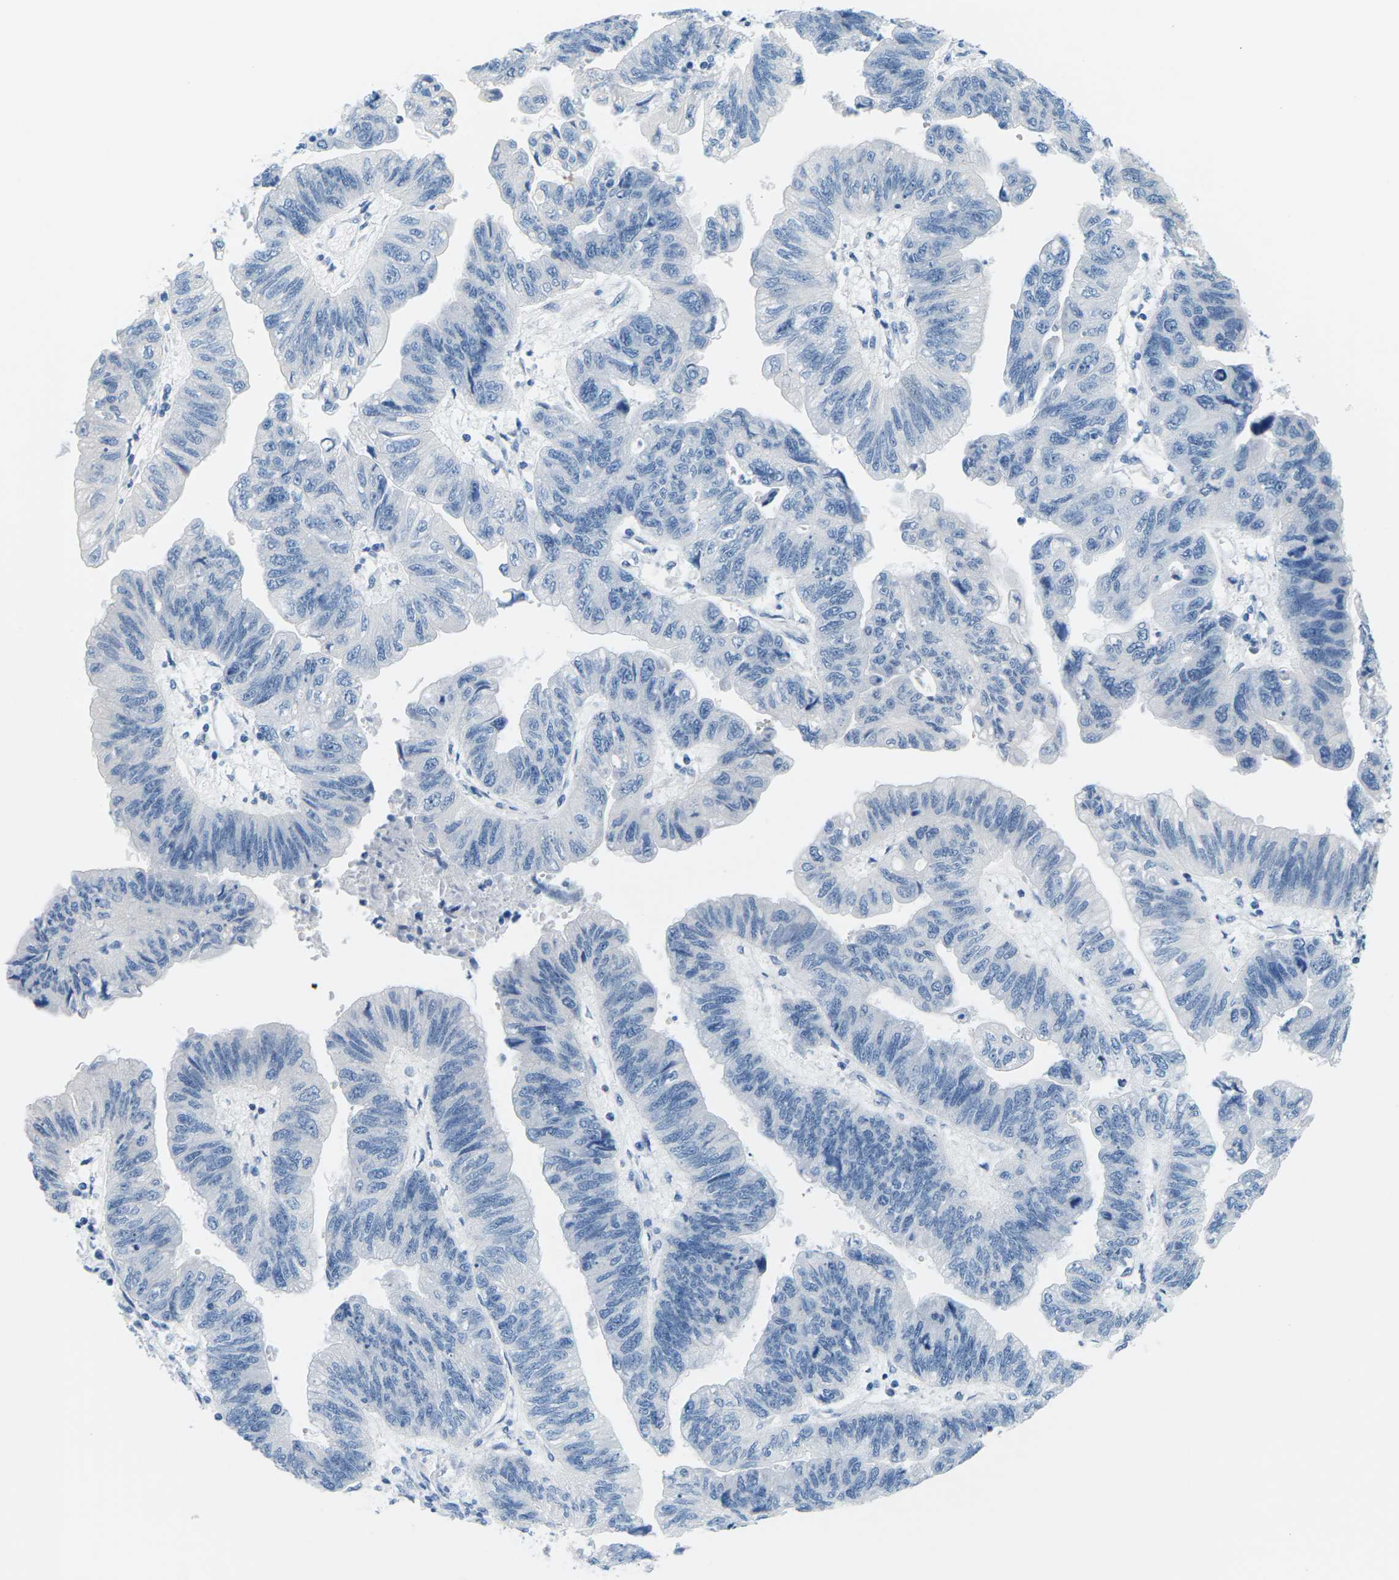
{"staining": {"intensity": "negative", "quantity": "none", "location": "none"}, "tissue": "stomach cancer", "cell_type": "Tumor cells", "image_type": "cancer", "snomed": [{"axis": "morphology", "description": "Adenocarcinoma, NOS"}, {"axis": "topography", "description": "Stomach"}], "caption": "The IHC image has no significant staining in tumor cells of stomach cancer (adenocarcinoma) tissue. (Stains: DAB (3,3'-diaminobenzidine) immunohistochemistry with hematoxylin counter stain, Microscopy: brightfield microscopy at high magnification).", "gene": "SLC12A1", "patient": {"sex": "male", "age": 59}}